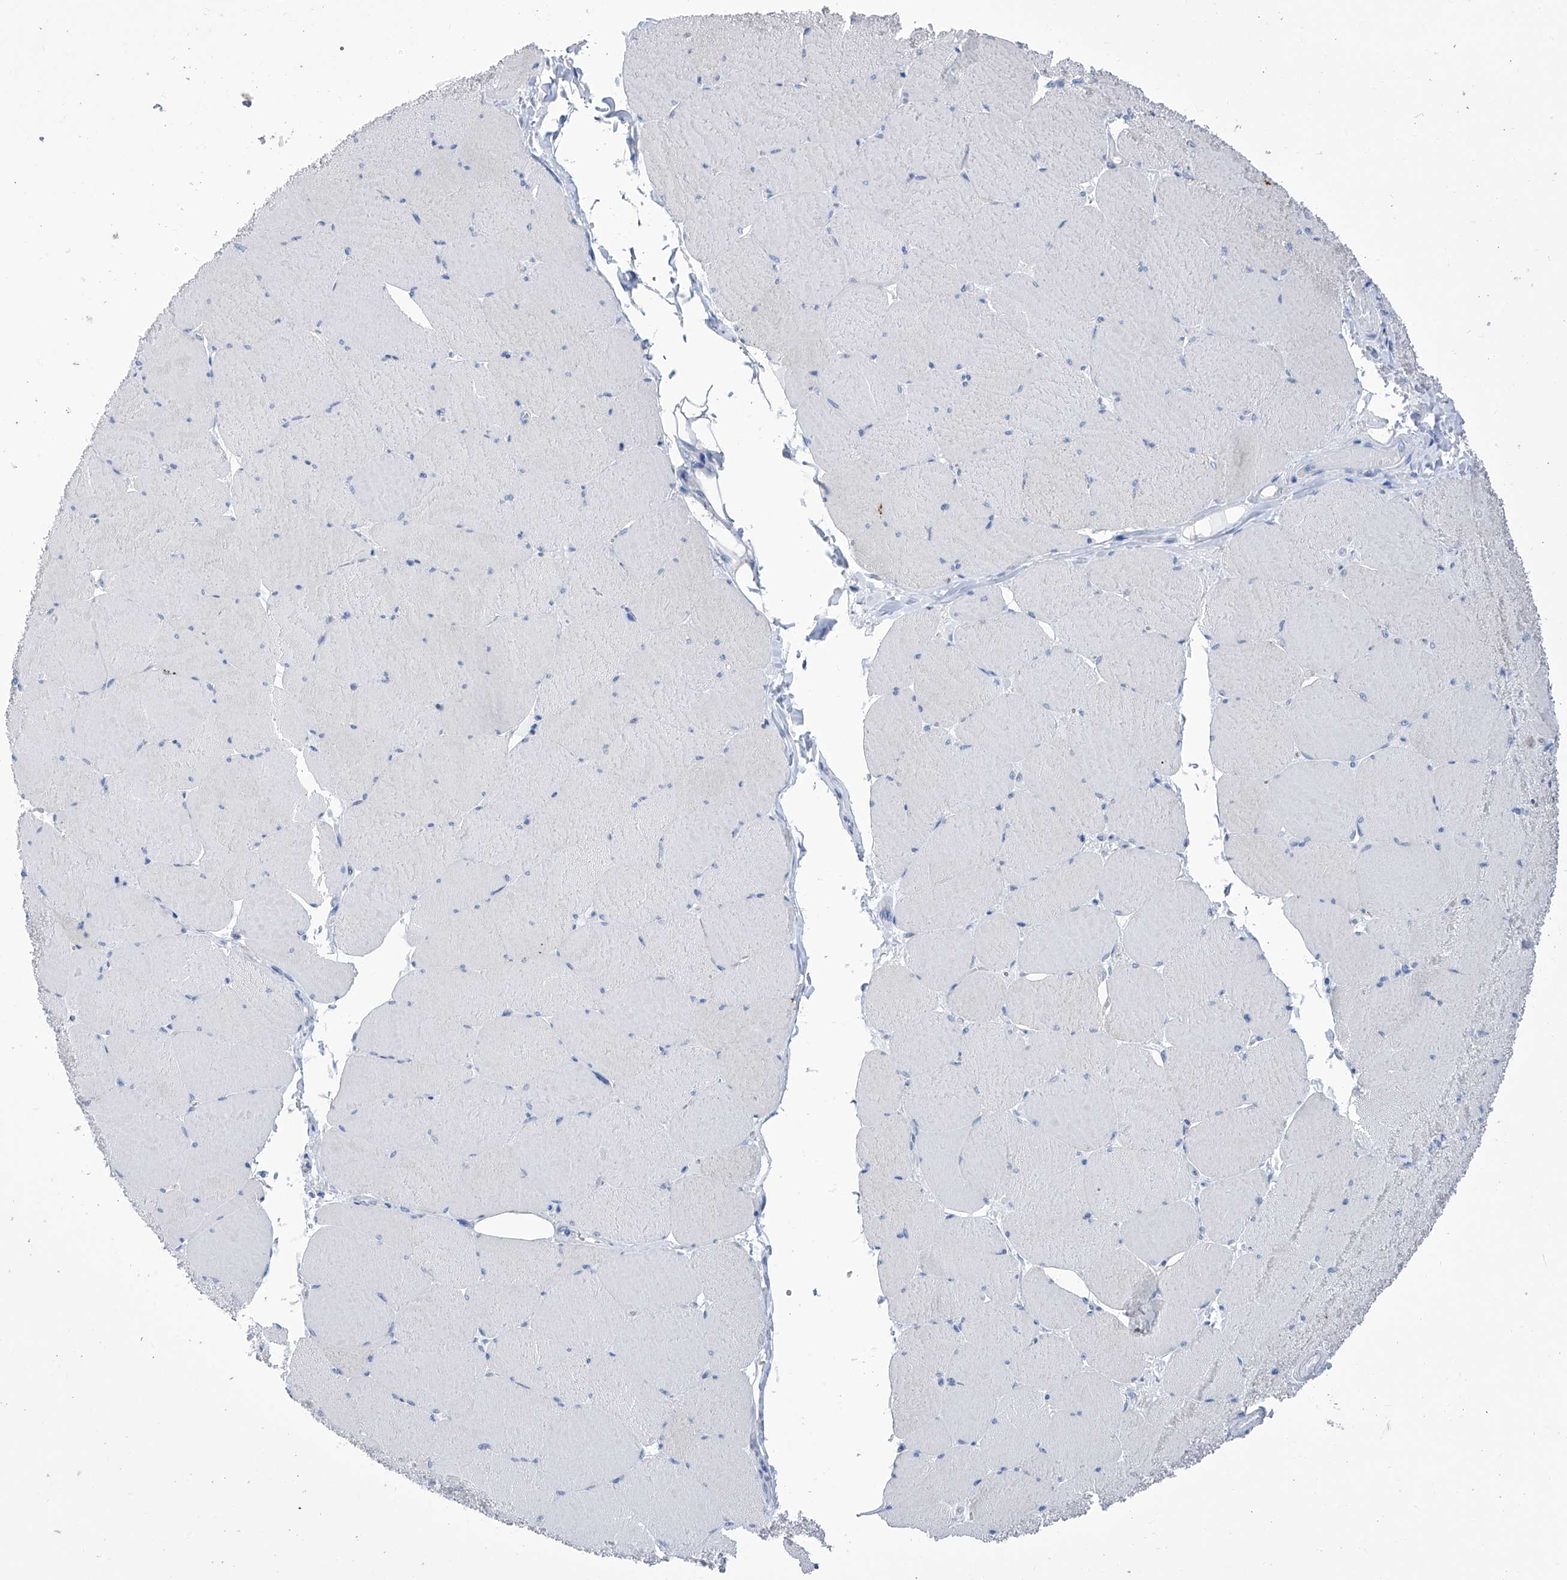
{"staining": {"intensity": "negative", "quantity": "none", "location": "none"}, "tissue": "skeletal muscle", "cell_type": "Myocytes", "image_type": "normal", "snomed": [{"axis": "morphology", "description": "Normal tissue, NOS"}, {"axis": "topography", "description": "Skeletal muscle"}, {"axis": "topography", "description": "Head-Neck"}], "caption": "Immunohistochemistry (IHC) of unremarkable skeletal muscle shows no positivity in myocytes.", "gene": "SMS", "patient": {"sex": "male", "age": 66}}